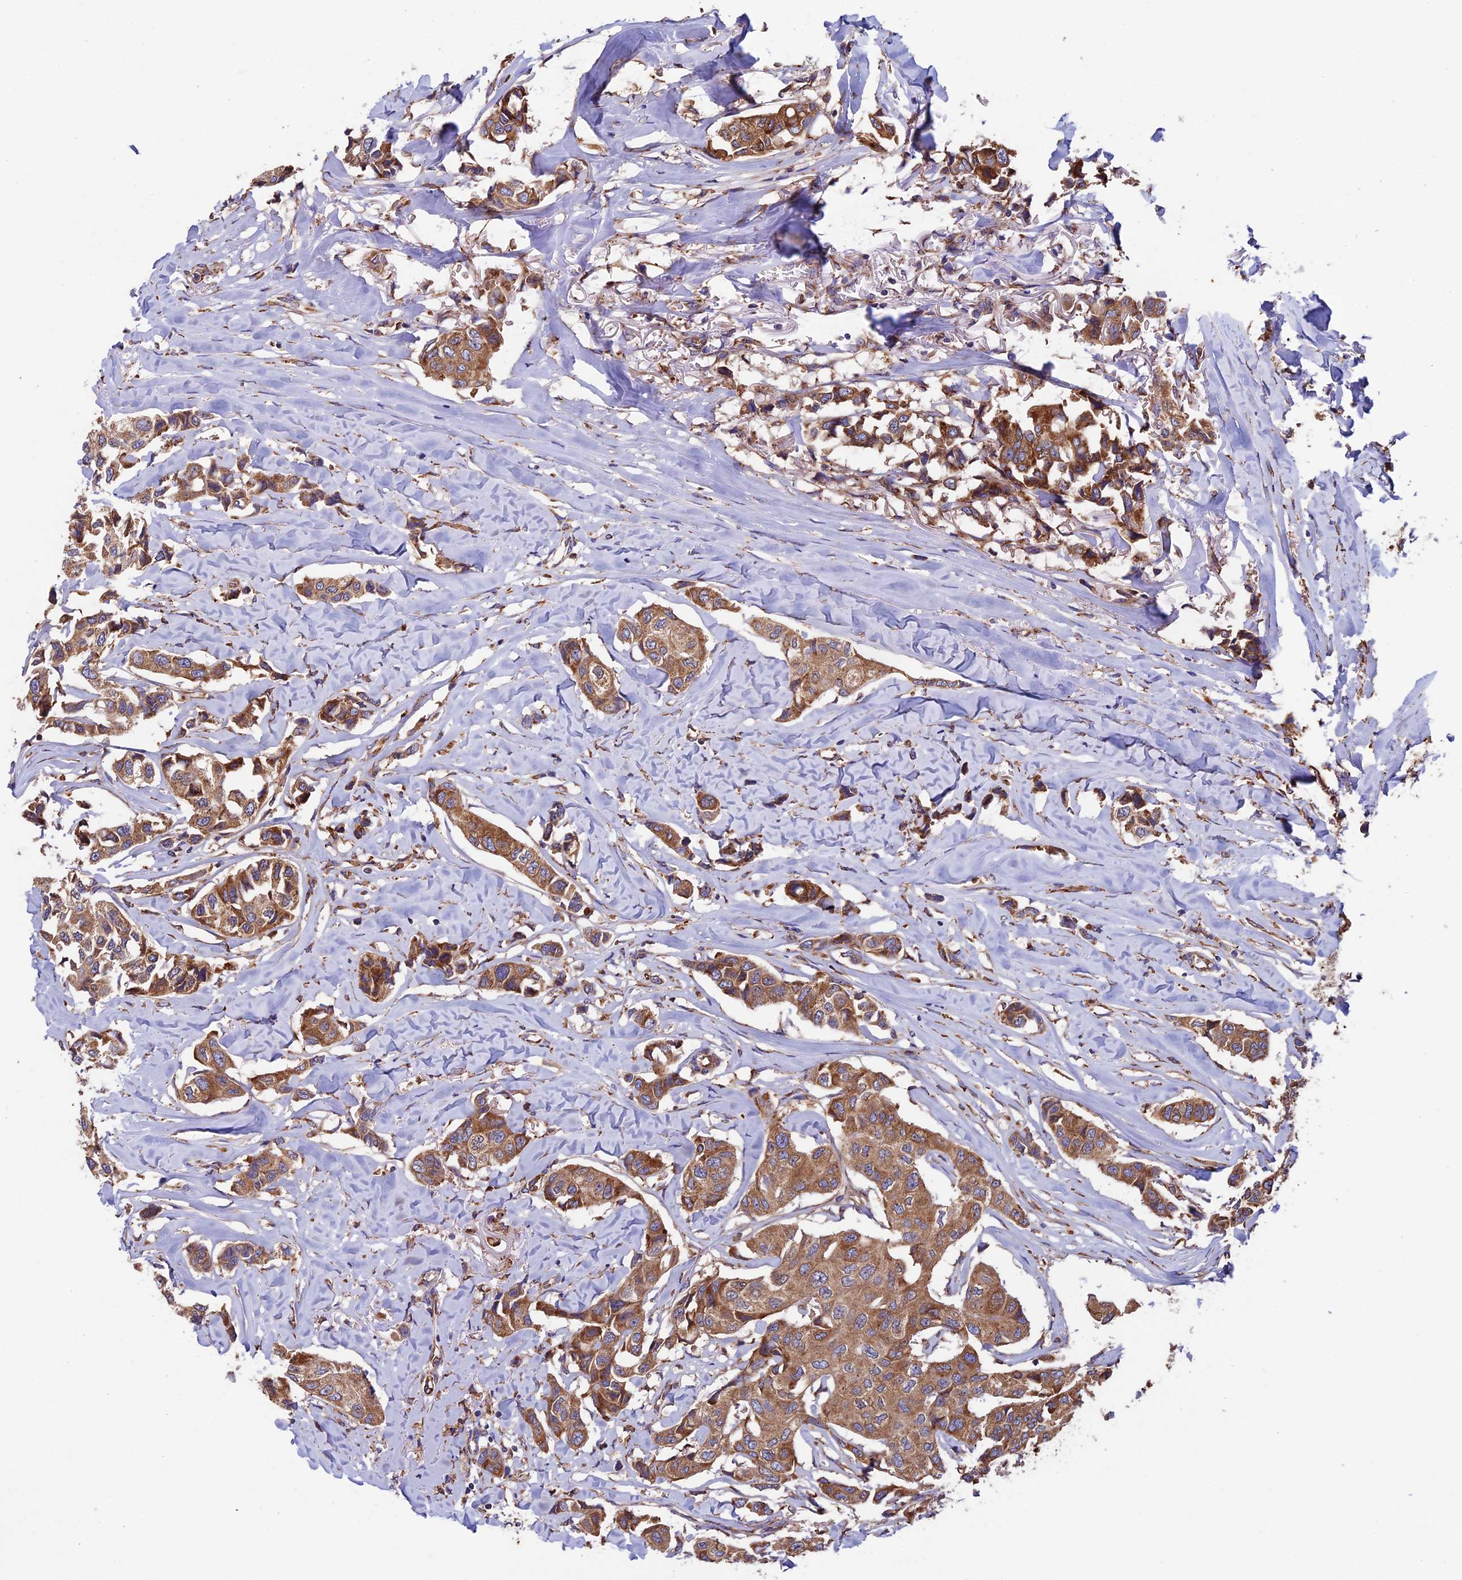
{"staining": {"intensity": "moderate", "quantity": ">75%", "location": "cytoplasmic/membranous"}, "tissue": "breast cancer", "cell_type": "Tumor cells", "image_type": "cancer", "snomed": [{"axis": "morphology", "description": "Duct carcinoma"}, {"axis": "topography", "description": "Breast"}], "caption": "Immunohistochemistry (IHC) photomicrograph of breast cancer stained for a protein (brown), which reveals medium levels of moderate cytoplasmic/membranous expression in about >75% of tumor cells.", "gene": "BTBD3", "patient": {"sex": "female", "age": 80}}